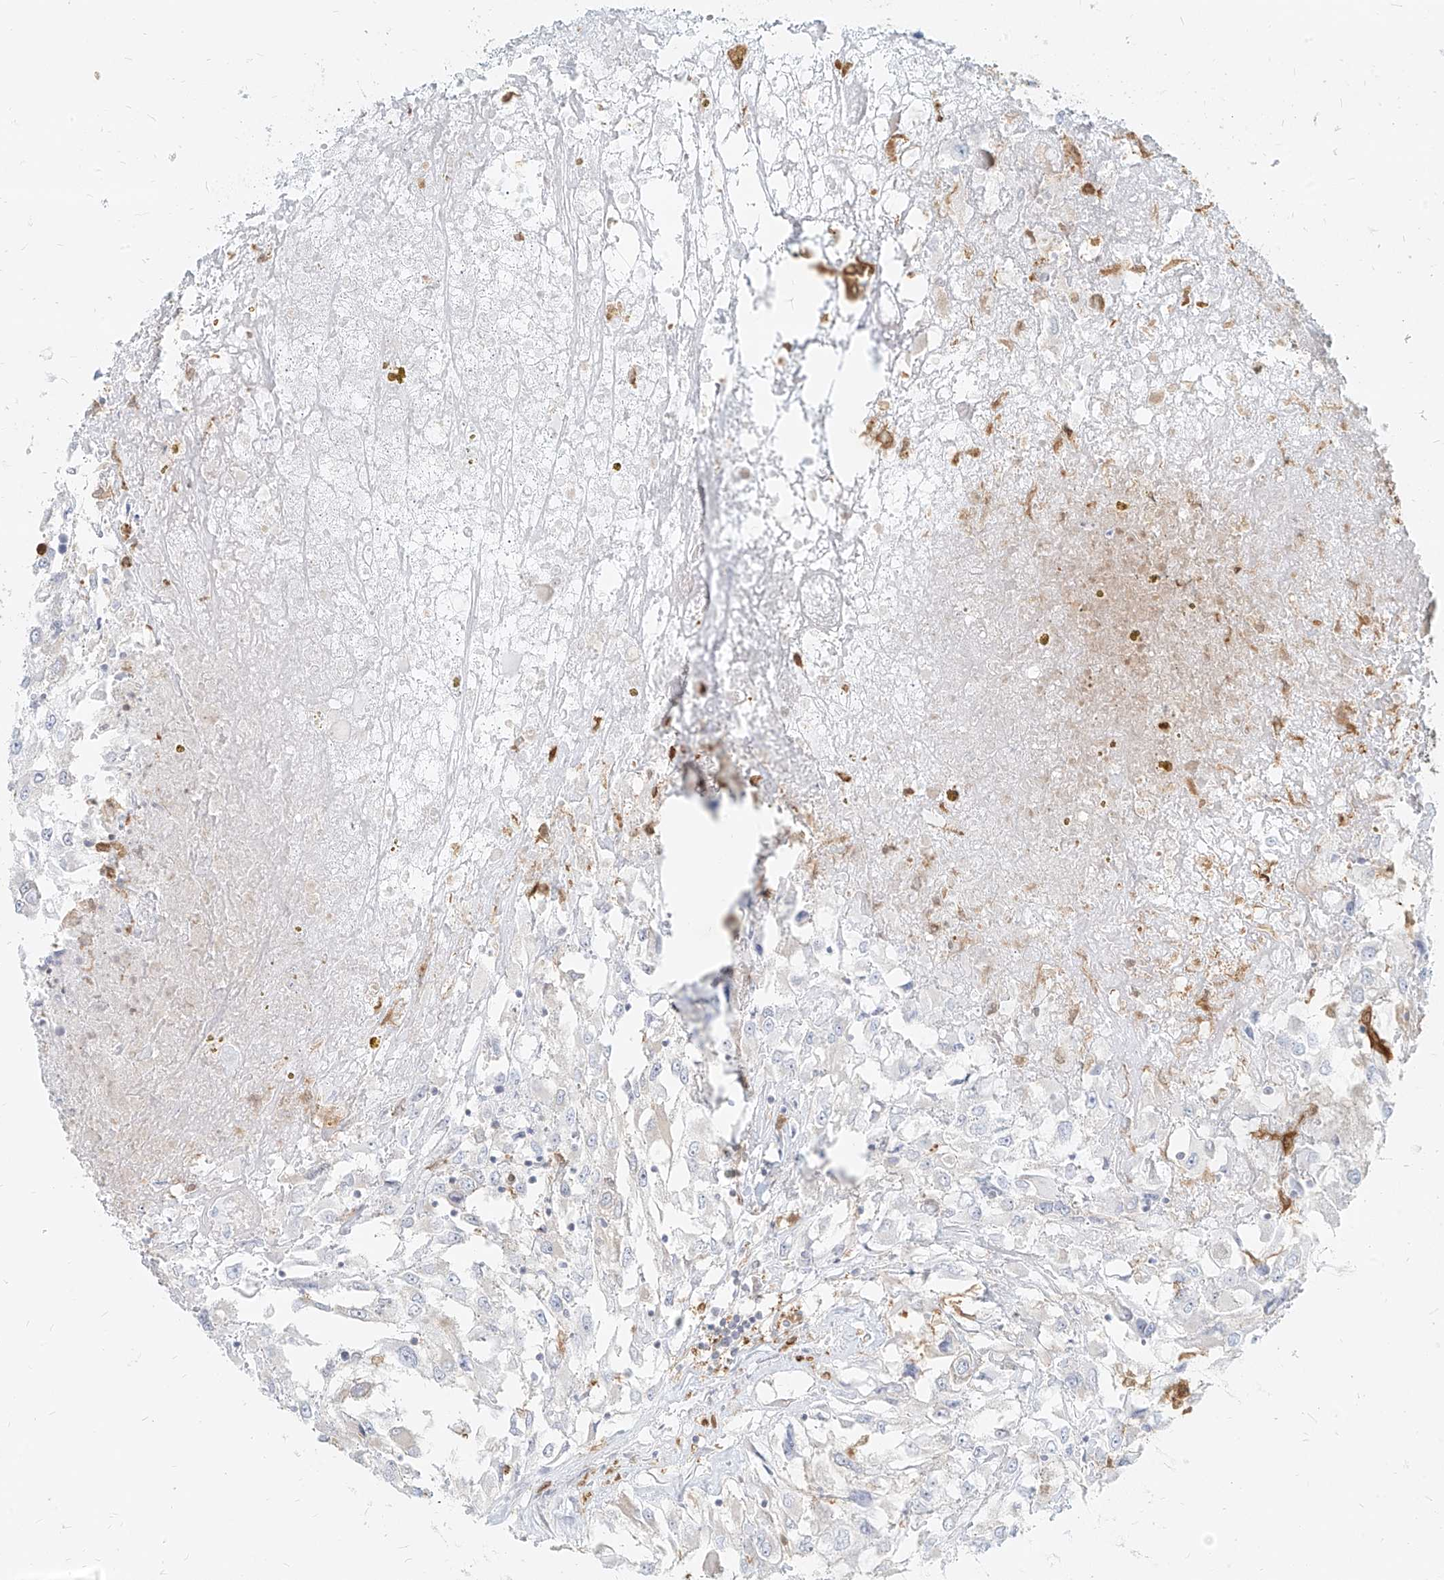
{"staining": {"intensity": "negative", "quantity": "none", "location": "none"}, "tissue": "renal cancer", "cell_type": "Tumor cells", "image_type": "cancer", "snomed": [{"axis": "morphology", "description": "Adenocarcinoma, NOS"}, {"axis": "topography", "description": "Kidney"}], "caption": "Renal cancer (adenocarcinoma) stained for a protein using immunohistochemistry reveals no staining tumor cells.", "gene": "PGD", "patient": {"sex": "female", "age": 52}}